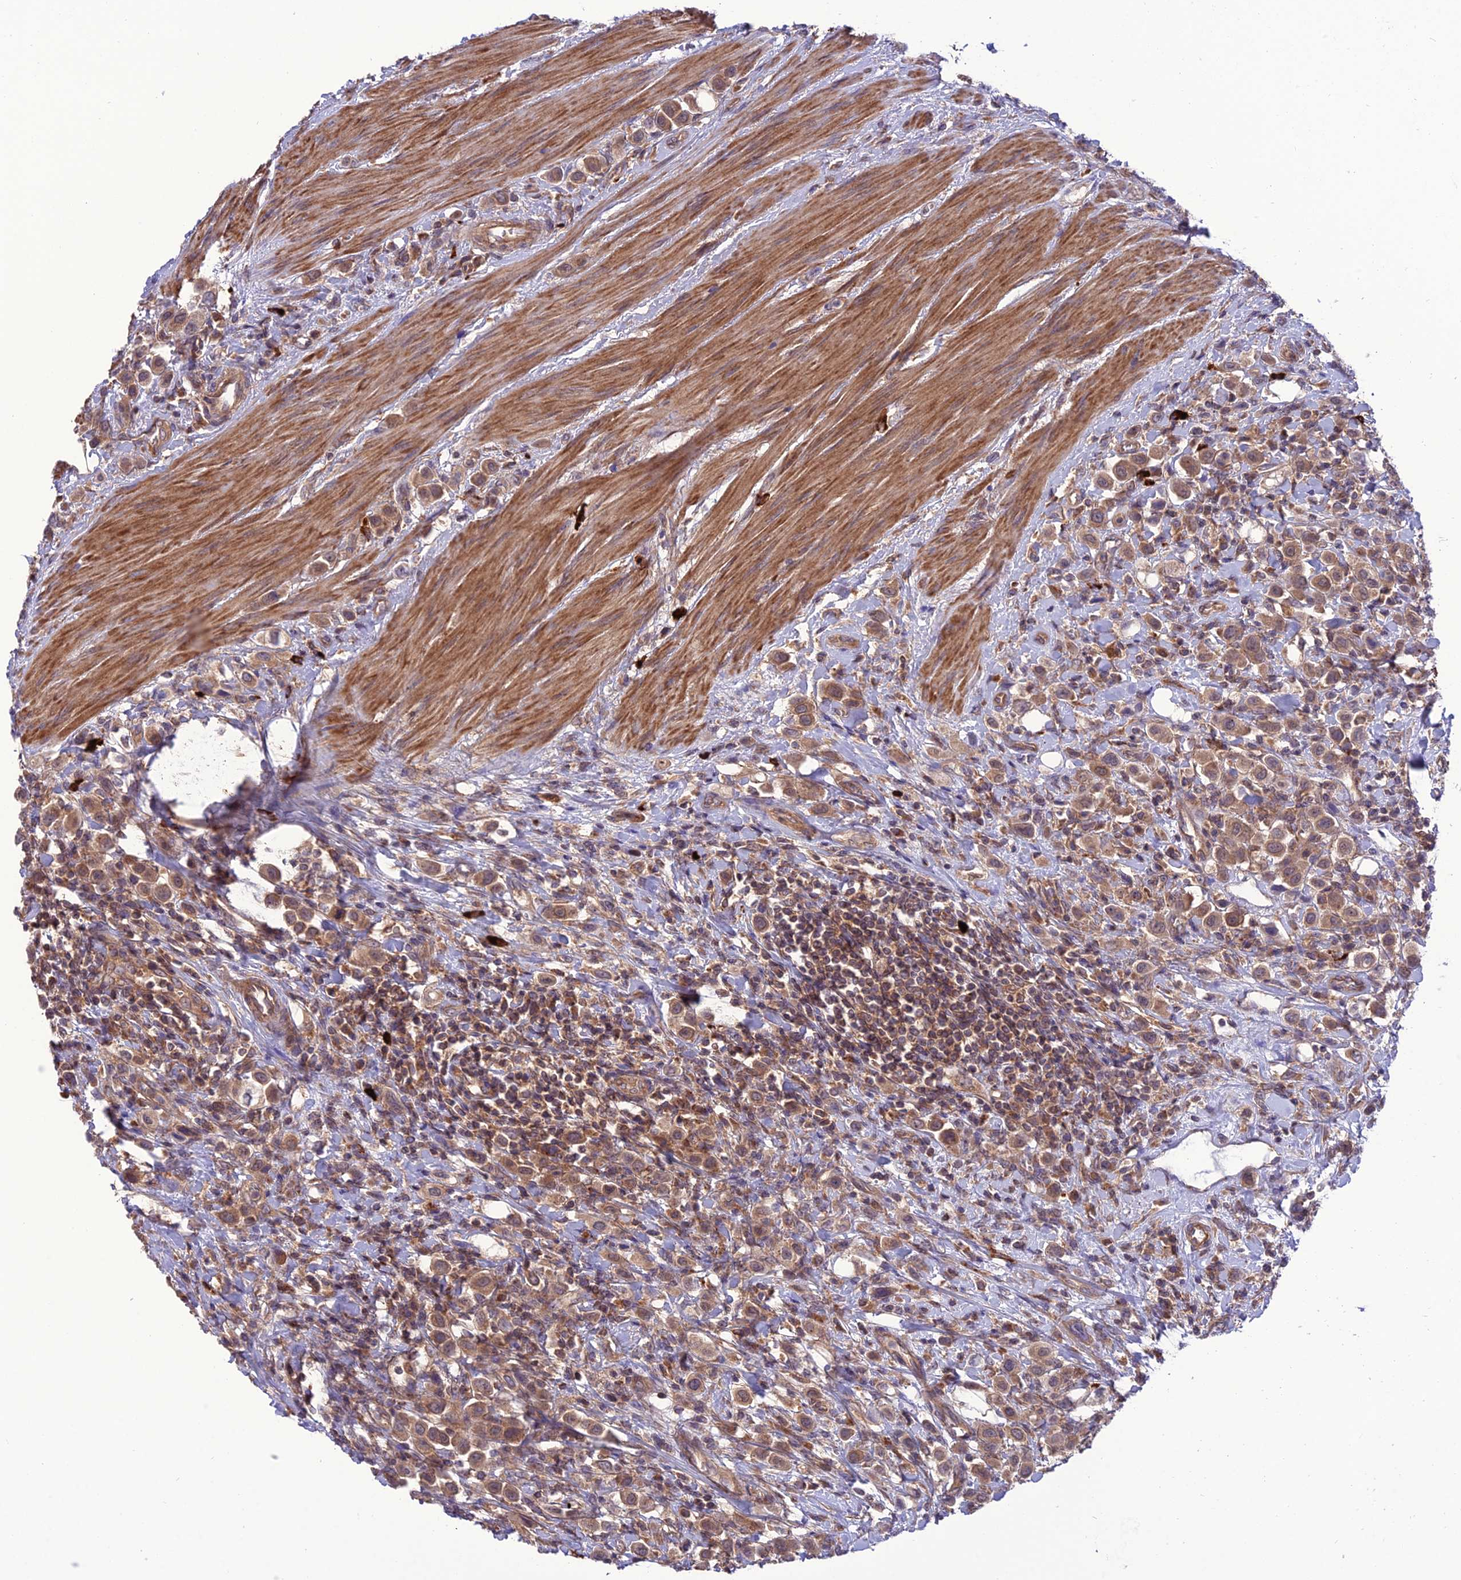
{"staining": {"intensity": "moderate", "quantity": ">75%", "location": "cytoplasmic/membranous"}, "tissue": "urothelial cancer", "cell_type": "Tumor cells", "image_type": "cancer", "snomed": [{"axis": "morphology", "description": "Urothelial carcinoma, High grade"}, {"axis": "topography", "description": "Urinary bladder"}], "caption": "Immunohistochemical staining of urothelial cancer displays medium levels of moderate cytoplasmic/membranous protein expression in approximately >75% of tumor cells.", "gene": "PPIL3", "patient": {"sex": "male", "age": 50}}